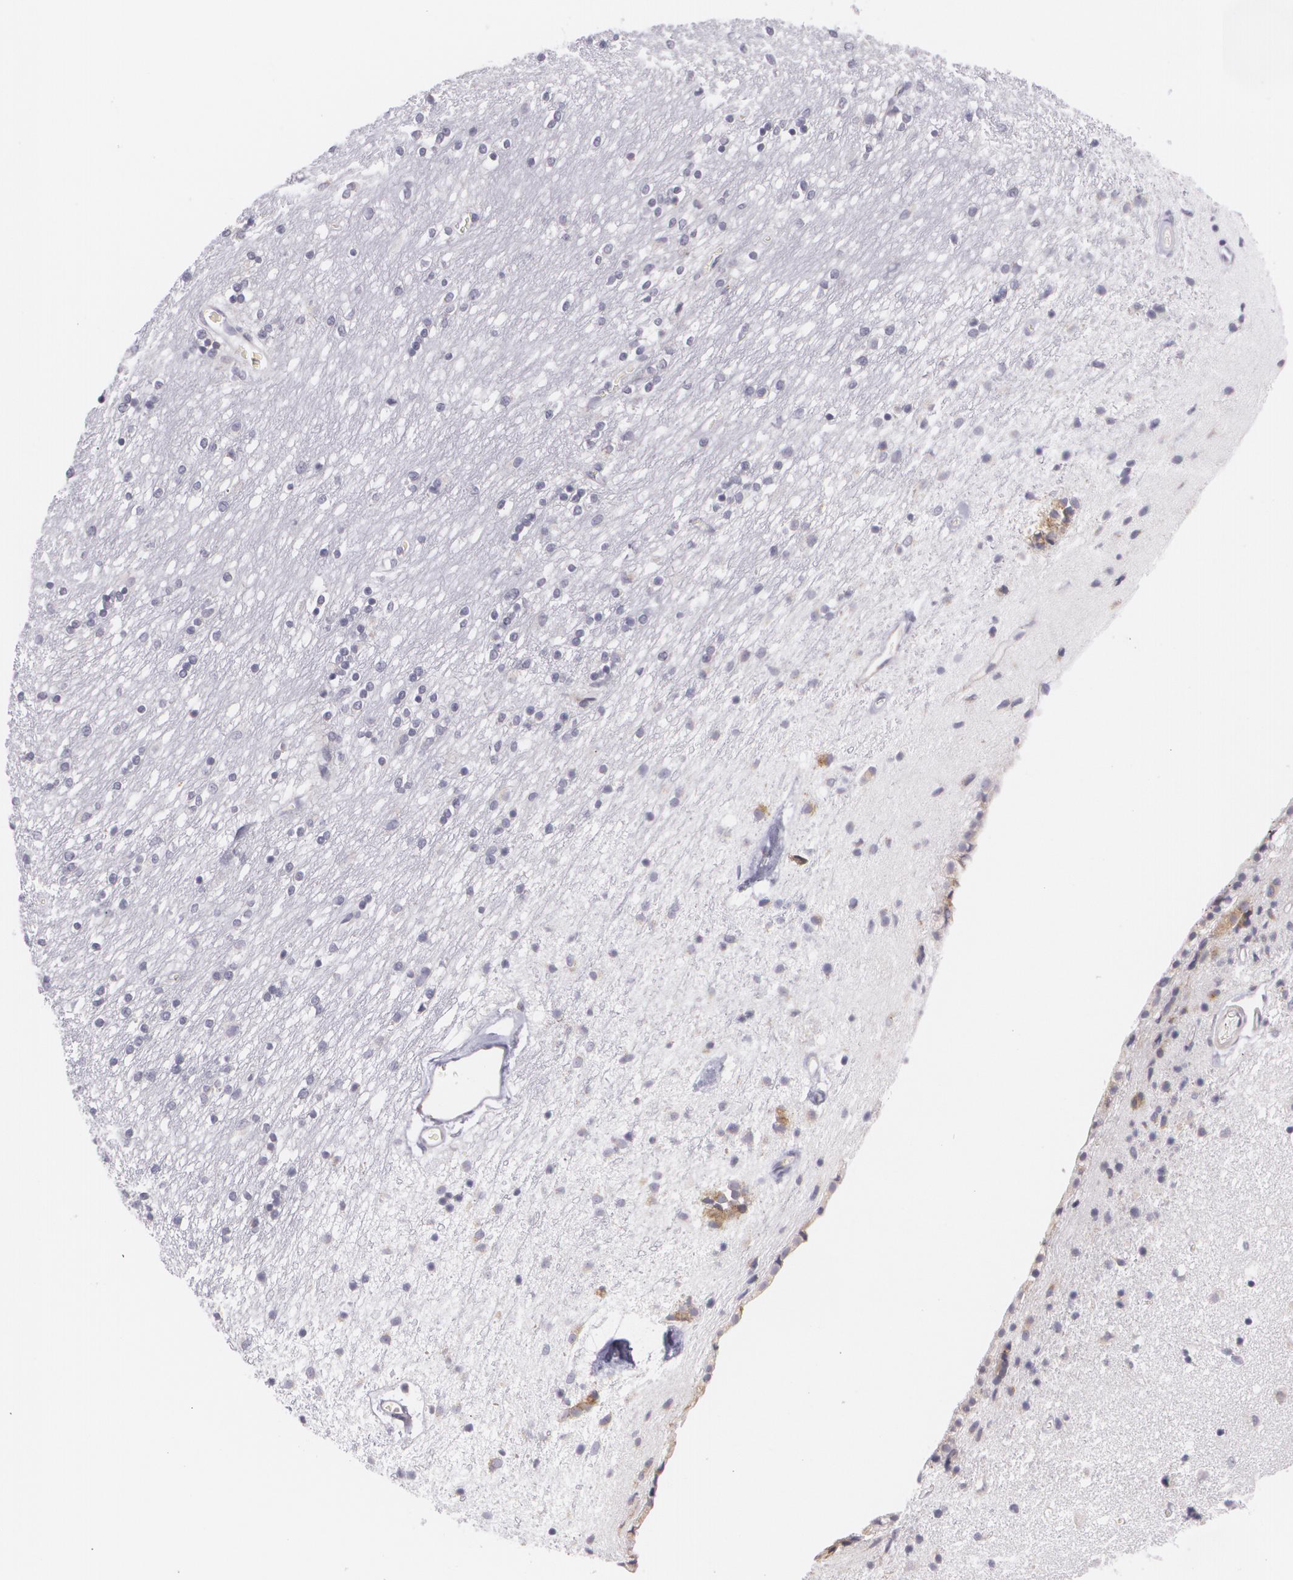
{"staining": {"intensity": "negative", "quantity": "none", "location": "none"}, "tissue": "caudate", "cell_type": "Glial cells", "image_type": "normal", "snomed": [{"axis": "morphology", "description": "Normal tissue, NOS"}, {"axis": "topography", "description": "Lateral ventricle wall"}], "caption": "Glial cells show no significant protein staining in benign caudate.", "gene": "CILK1", "patient": {"sex": "female", "age": 54}}